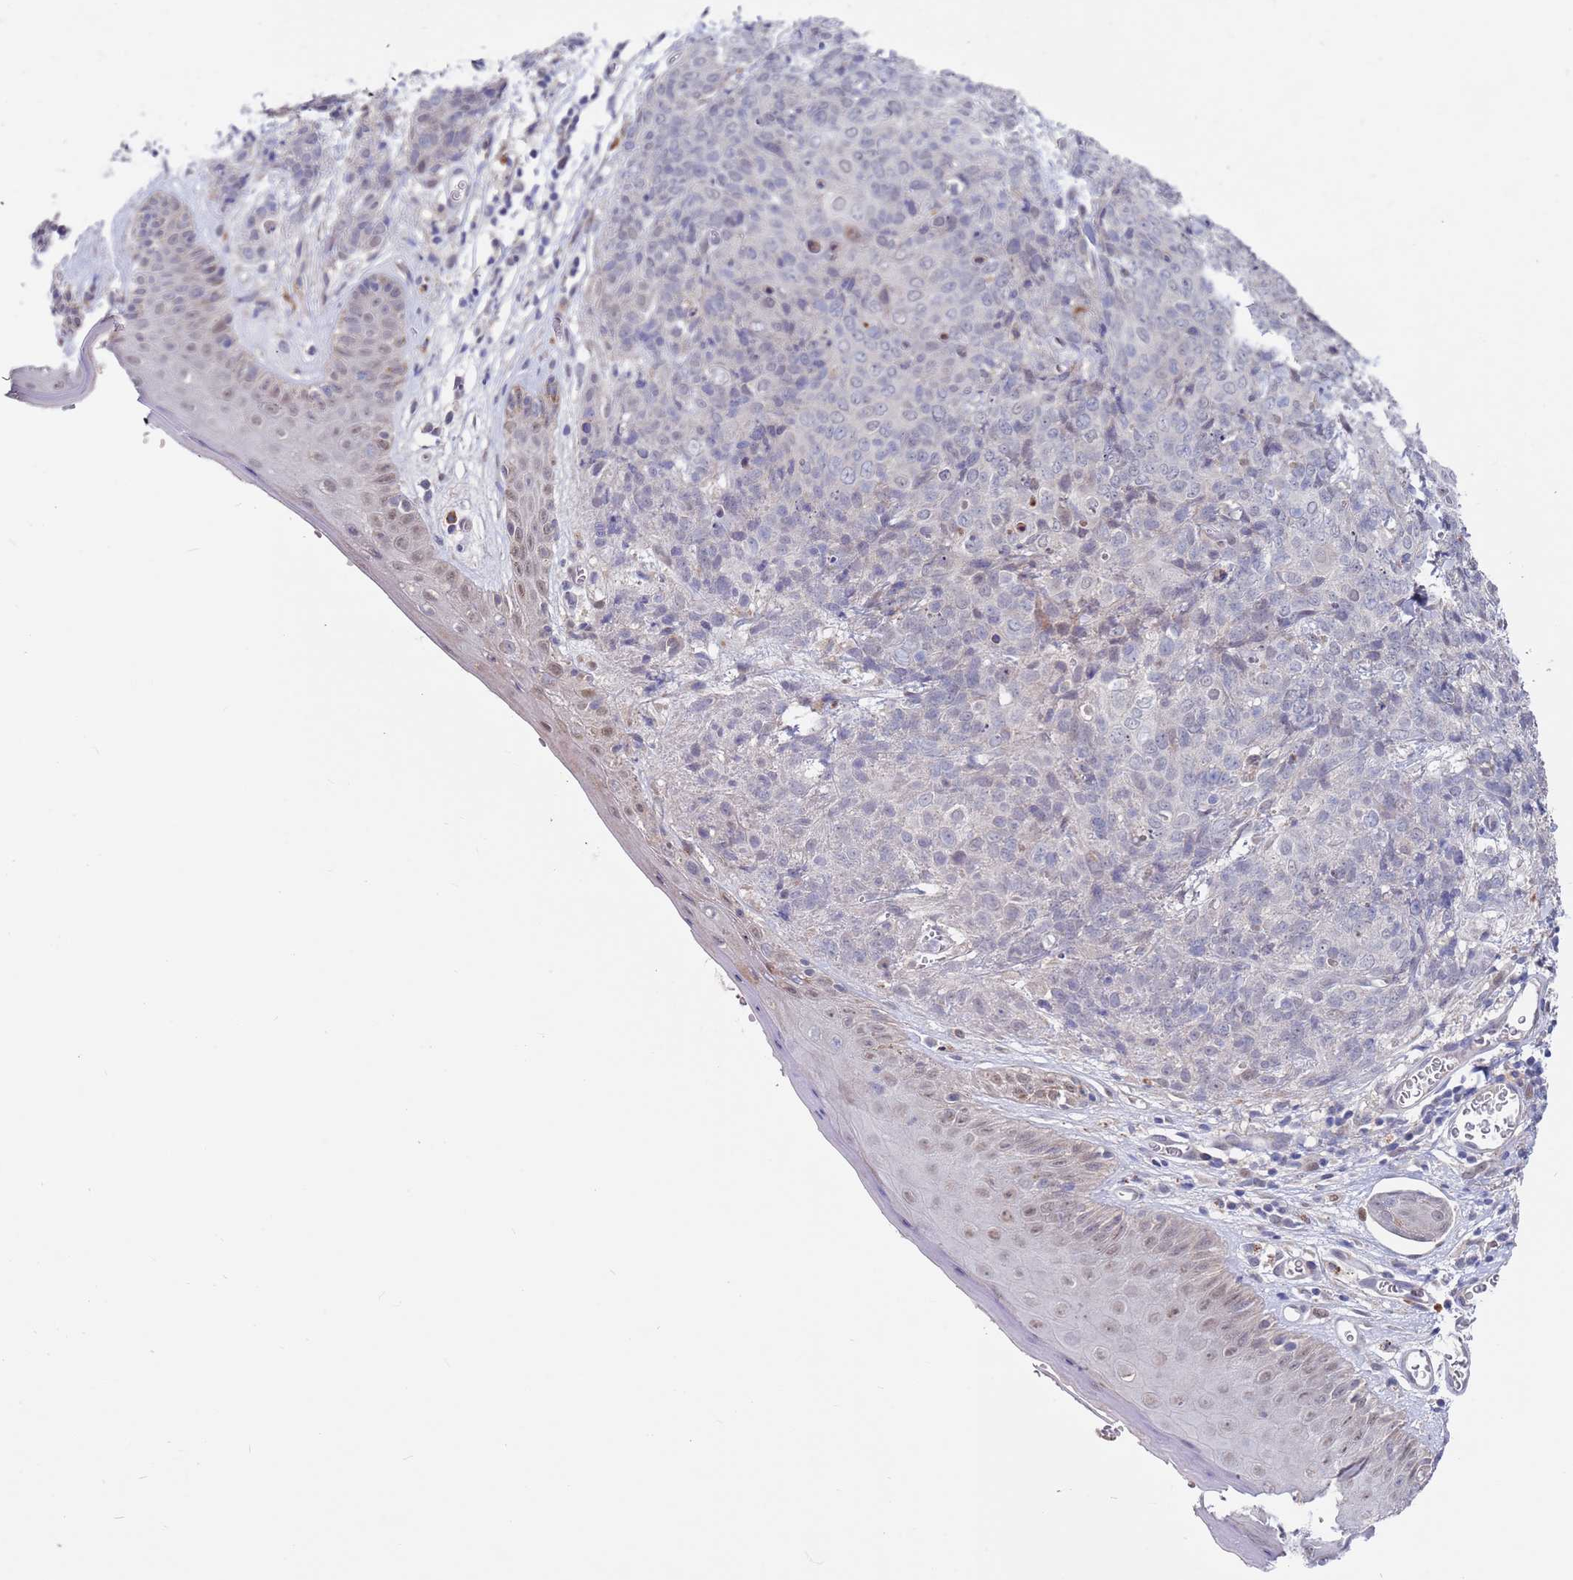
{"staining": {"intensity": "negative", "quantity": "none", "location": "none"}, "tissue": "skin cancer", "cell_type": "Tumor cells", "image_type": "cancer", "snomed": [{"axis": "morphology", "description": "Squamous cell carcinoma, NOS"}, {"axis": "topography", "description": "Skin"}, {"axis": "topography", "description": "Vulva"}], "caption": "Immunohistochemistry micrograph of neoplastic tissue: skin cancer (squamous cell carcinoma) stained with DAB reveals no significant protein expression in tumor cells.", "gene": "FBXO27", "patient": {"sex": "female", "age": 85}}